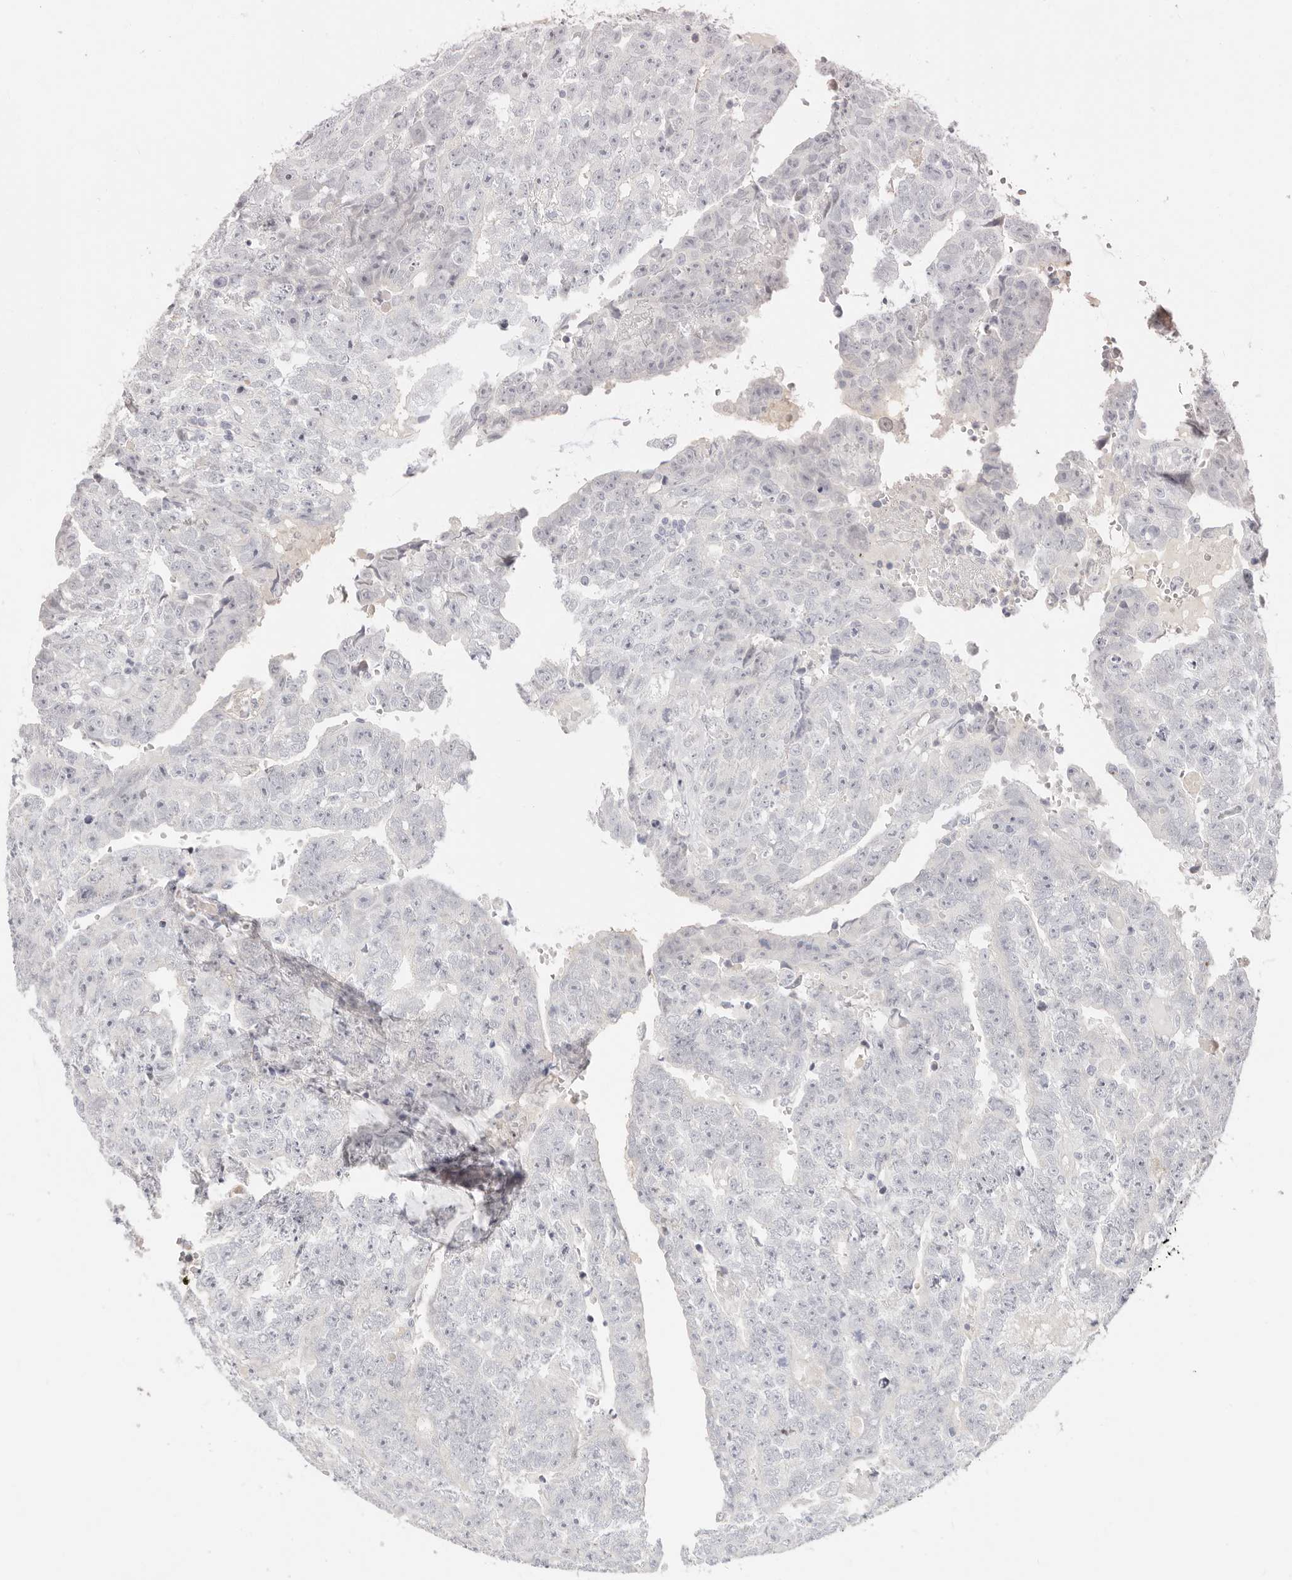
{"staining": {"intensity": "negative", "quantity": "none", "location": "none"}, "tissue": "testis cancer", "cell_type": "Tumor cells", "image_type": "cancer", "snomed": [{"axis": "morphology", "description": "Carcinoma, Embryonal, NOS"}, {"axis": "topography", "description": "Testis"}], "caption": "Tumor cells are negative for protein expression in human embryonal carcinoma (testis).", "gene": "ASCL1", "patient": {"sex": "male", "age": 25}}